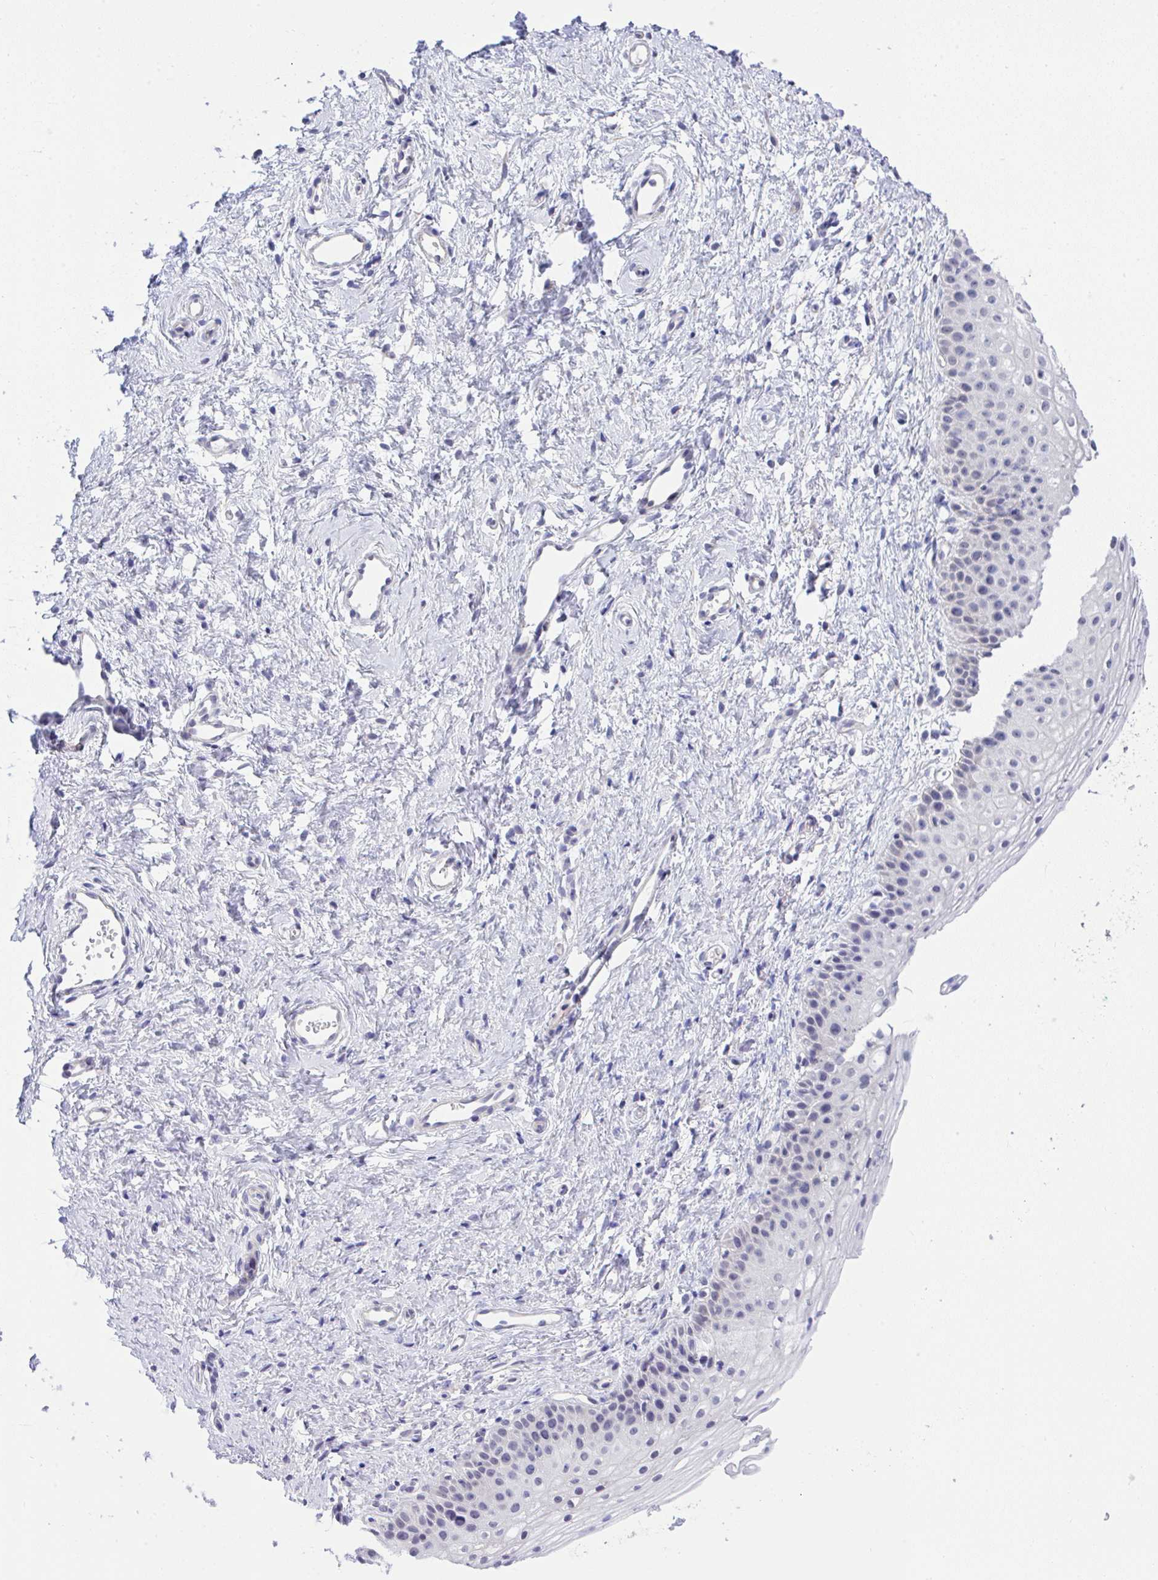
{"staining": {"intensity": "negative", "quantity": "none", "location": "none"}, "tissue": "vagina", "cell_type": "Squamous epithelial cells", "image_type": "normal", "snomed": [{"axis": "morphology", "description": "Normal tissue, NOS"}, {"axis": "topography", "description": "Vagina"}], "caption": "DAB (3,3'-diaminobenzidine) immunohistochemical staining of benign human vagina demonstrates no significant staining in squamous epithelial cells.", "gene": "C9orf64", "patient": {"sex": "female", "age": 65}}